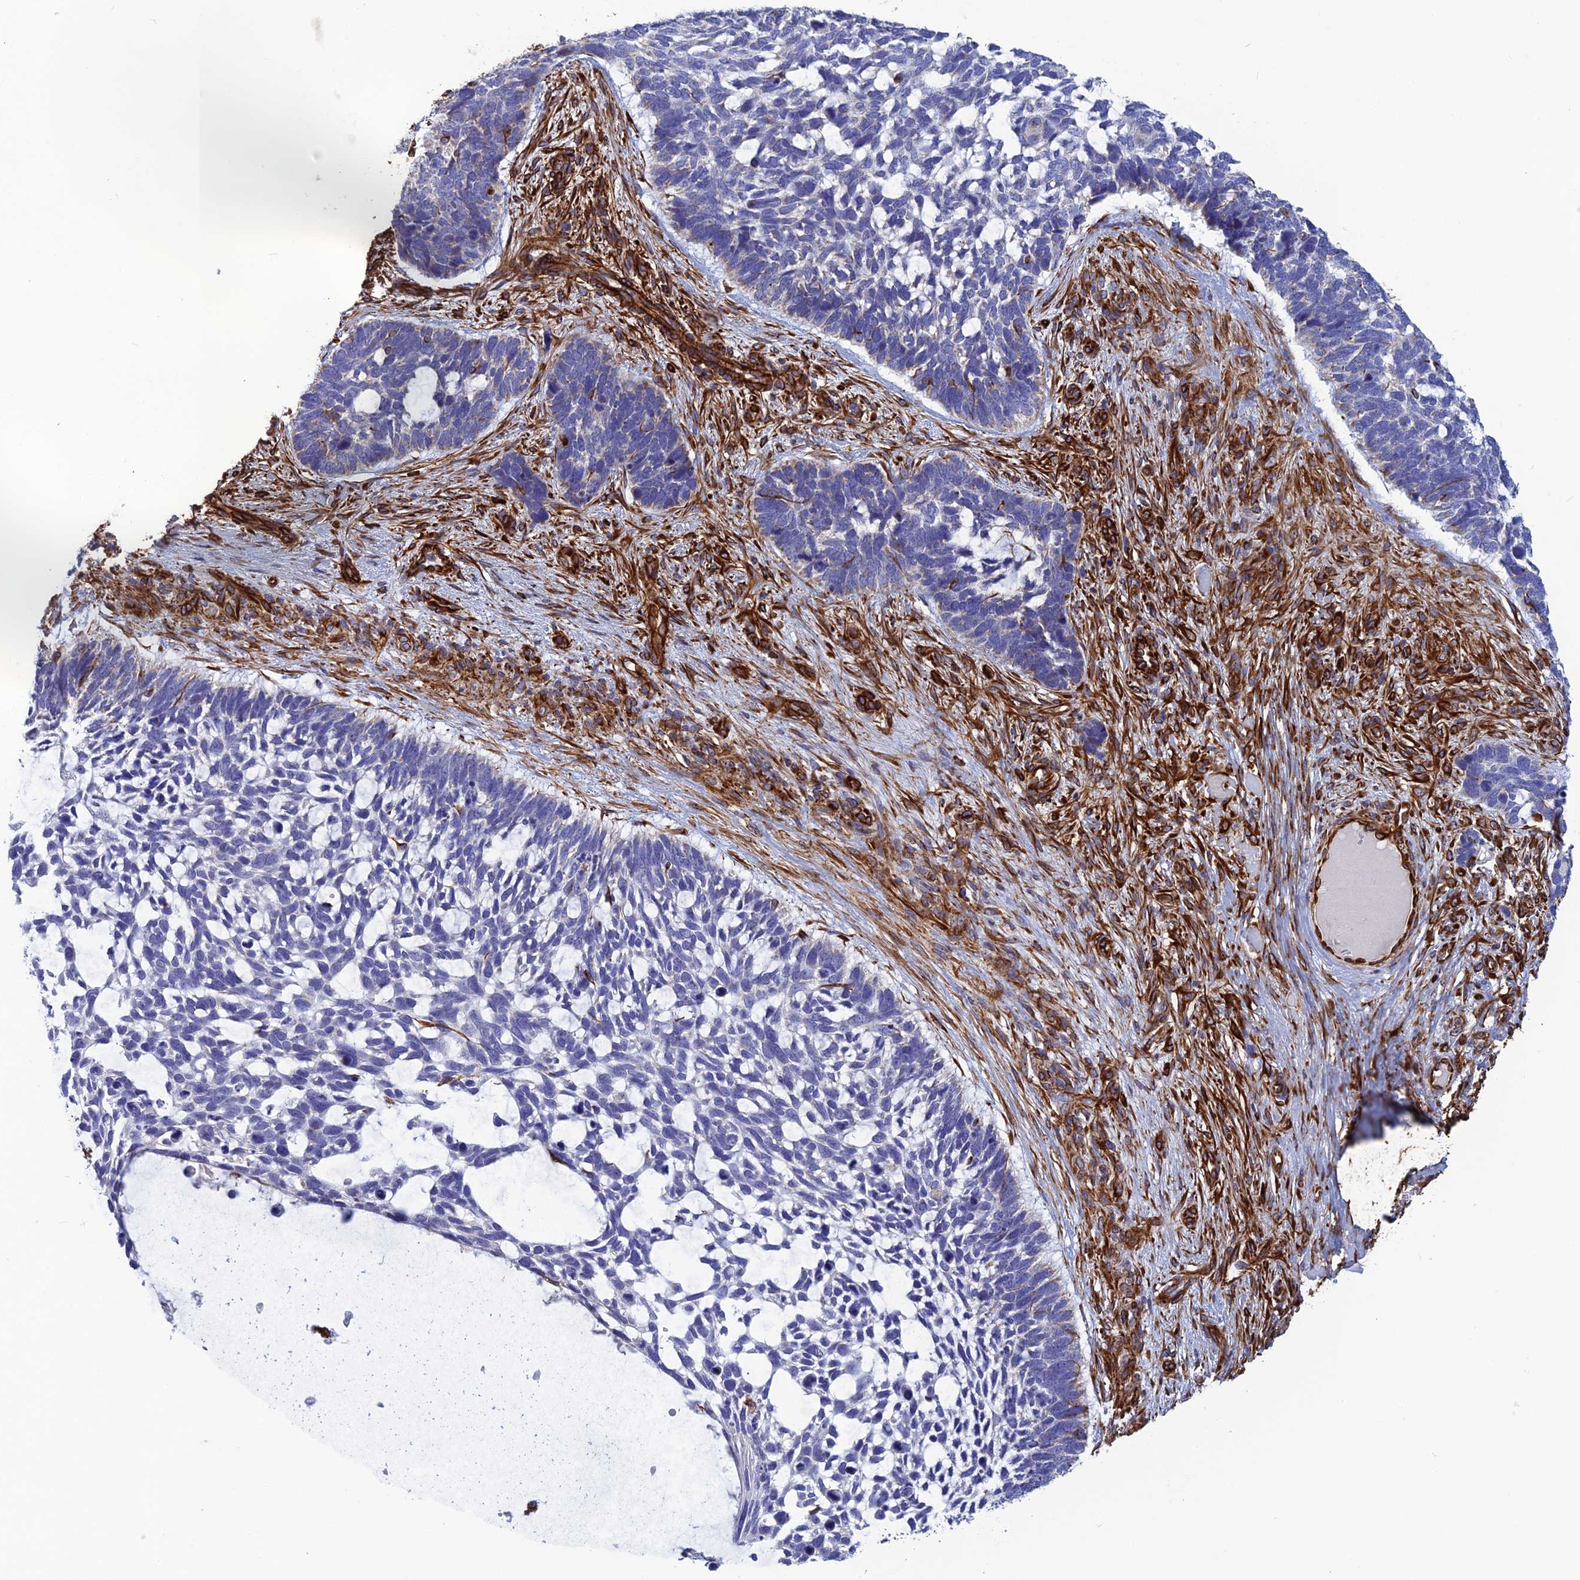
{"staining": {"intensity": "negative", "quantity": "none", "location": "none"}, "tissue": "skin cancer", "cell_type": "Tumor cells", "image_type": "cancer", "snomed": [{"axis": "morphology", "description": "Basal cell carcinoma"}, {"axis": "topography", "description": "Skin"}], "caption": "This is an immunohistochemistry histopathology image of human basal cell carcinoma (skin). There is no positivity in tumor cells.", "gene": "FBXL20", "patient": {"sex": "male", "age": 88}}